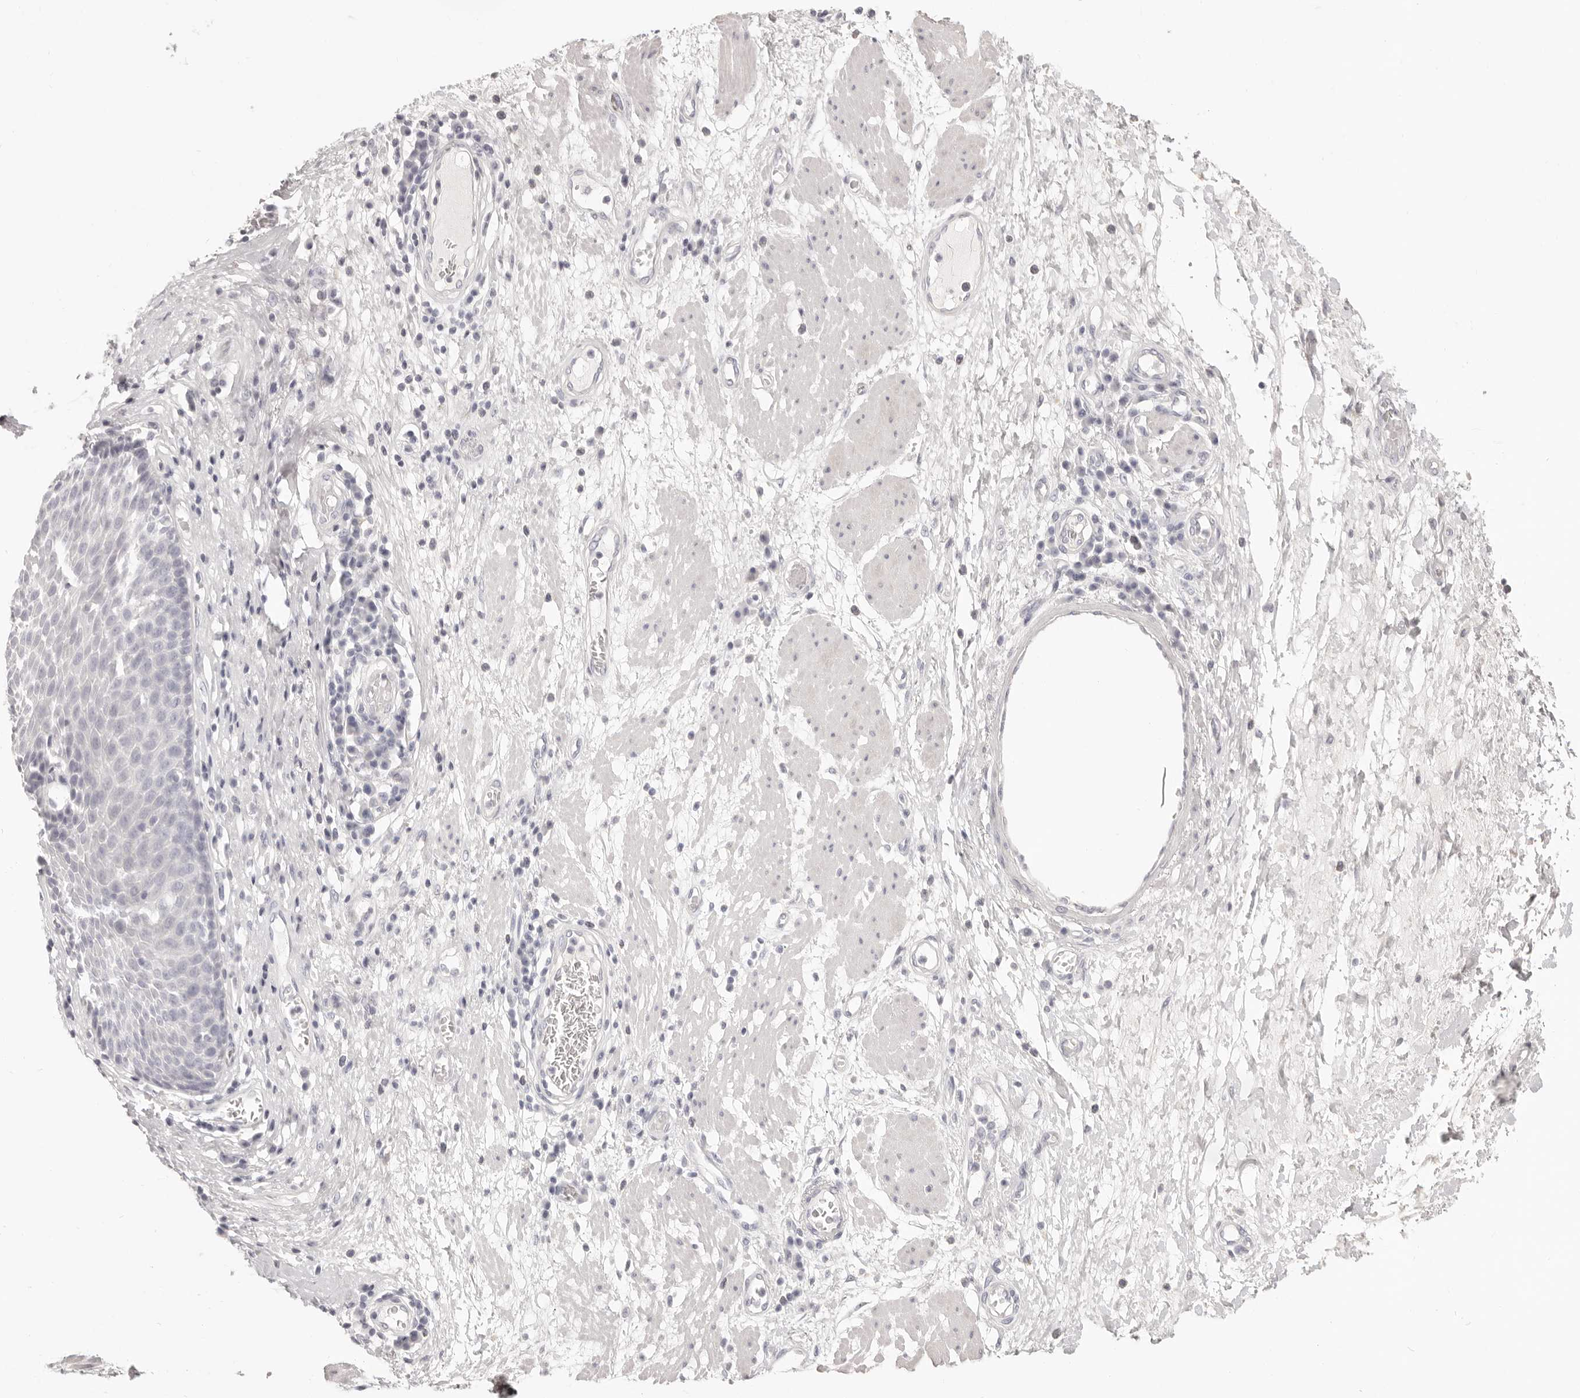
{"staining": {"intensity": "negative", "quantity": "none", "location": "none"}, "tissue": "esophagus", "cell_type": "Squamous epithelial cells", "image_type": "normal", "snomed": [{"axis": "morphology", "description": "Normal tissue, NOS"}, {"axis": "morphology", "description": "Adenocarcinoma, NOS"}, {"axis": "topography", "description": "Esophagus"}], "caption": "A histopathology image of human esophagus is negative for staining in squamous epithelial cells. Brightfield microscopy of immunohistochemistry (IHC) stained with DAB (brown) and hematoxylin (blue), captured at high magnification.", "gene": "FABP1", "patient": {"sex": "male", "age": 62}}